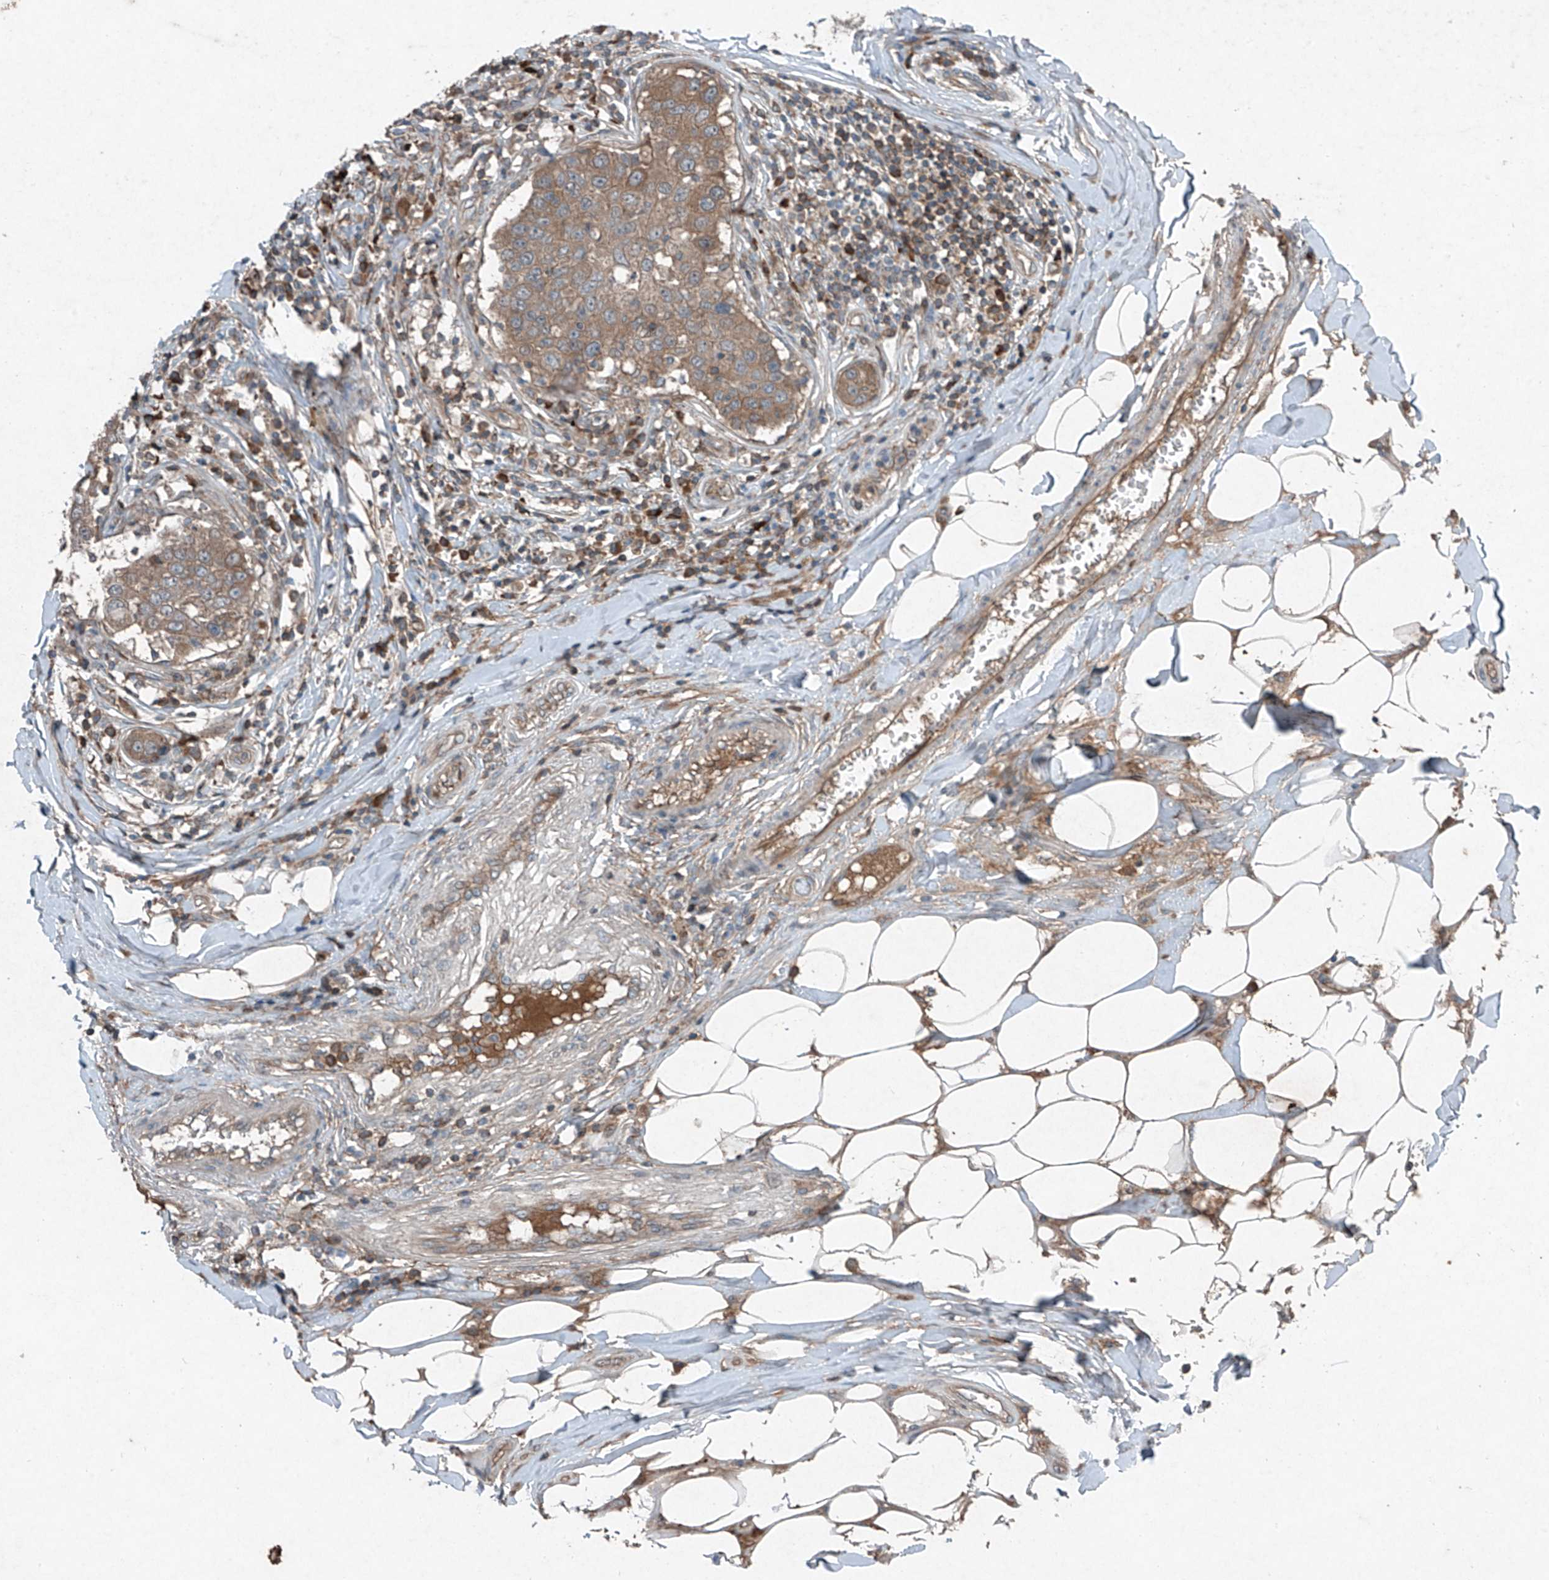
{"staining": {"intensity": "weak", "quantity": ">75%", "location": "cytoplasmic/membranous"}, "tissue": "breast cancer", "cell_type": "Tumor cells", "image_type": "cancer", "snomed": [{"axis": "morphology", "description": "Duct carcinoma"}, {"axis": "topography", "description": "Breast"}], "caption": "Tumor cells display weak cytoplasmic/membranous expression in approximately >75% of cells in breast cancer.", "gene": "FOXRED2", "patient": {"sex": "female", "age": 27}}